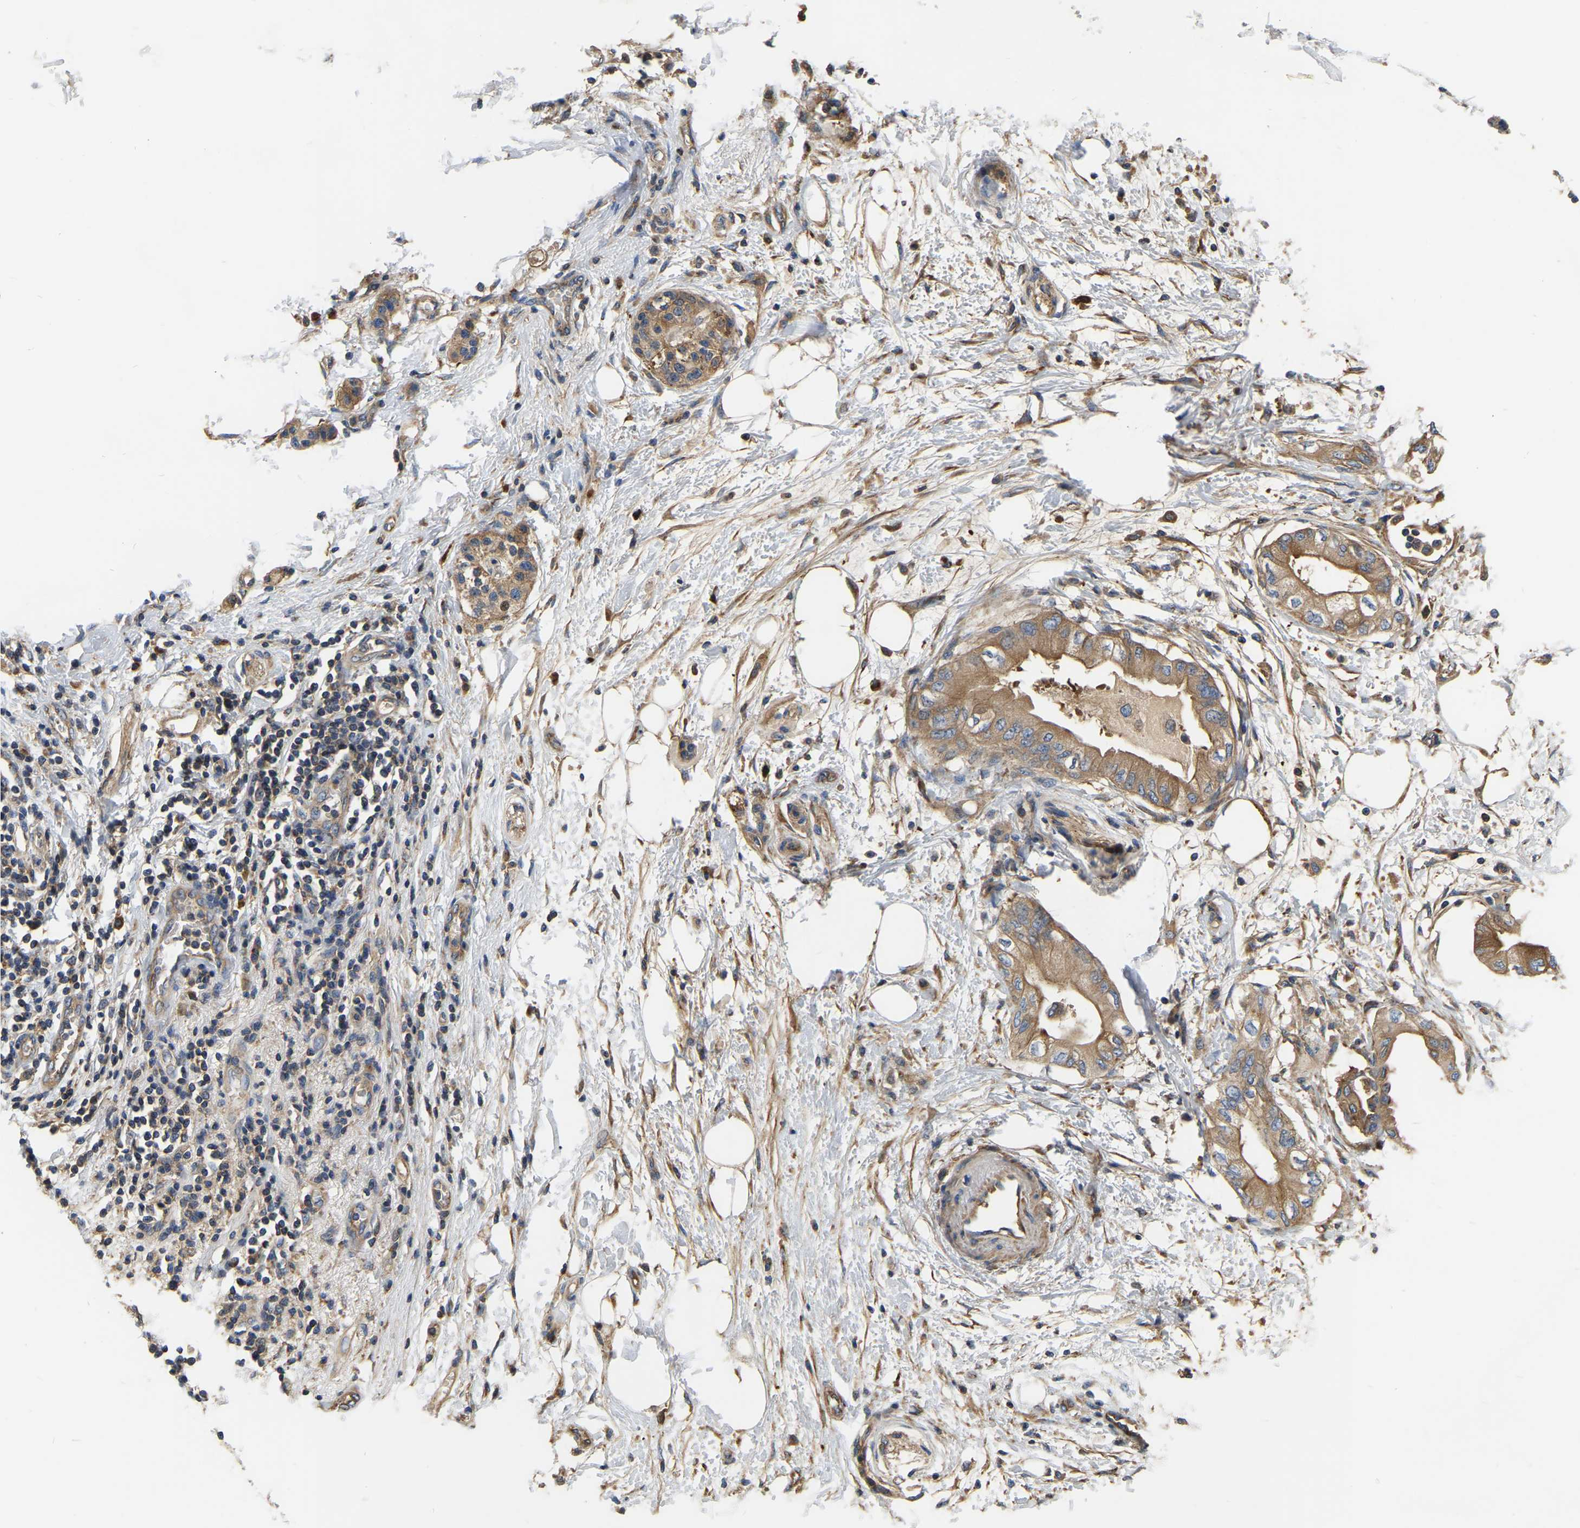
{"staining": {"intensity": "moderate", "quantity": ">75%", "location": "cytoplasmic/membranous"}, "tissue": "pancreatic cancer", "cell_type": "Tumor cells", "image_type": "cancer", "snomed": [{"axis": "morphology", "description": "Normal tissue, NOS"}, {"axis": "morphology", "description": "Adenocarcinoma, NOS"}, {"axis": "topography", "description": "Pancreas"}, {"axis": "topography", "description": "Duodenum"}], "caption": "An image of adenocarcinoma (pancreatic) stained for a protein reveals moderate cytoplasmic/membranous brown staining in tumor cells. The staining was performed using DAB (3,3'-diaminobenzidine) to visualize the protein expression in brown, while the nuclei were stained in blue with hematoxylin (Magnification: 20x).", "gene": "GARS1", "patient": {"sex": "female", "age": 60}}